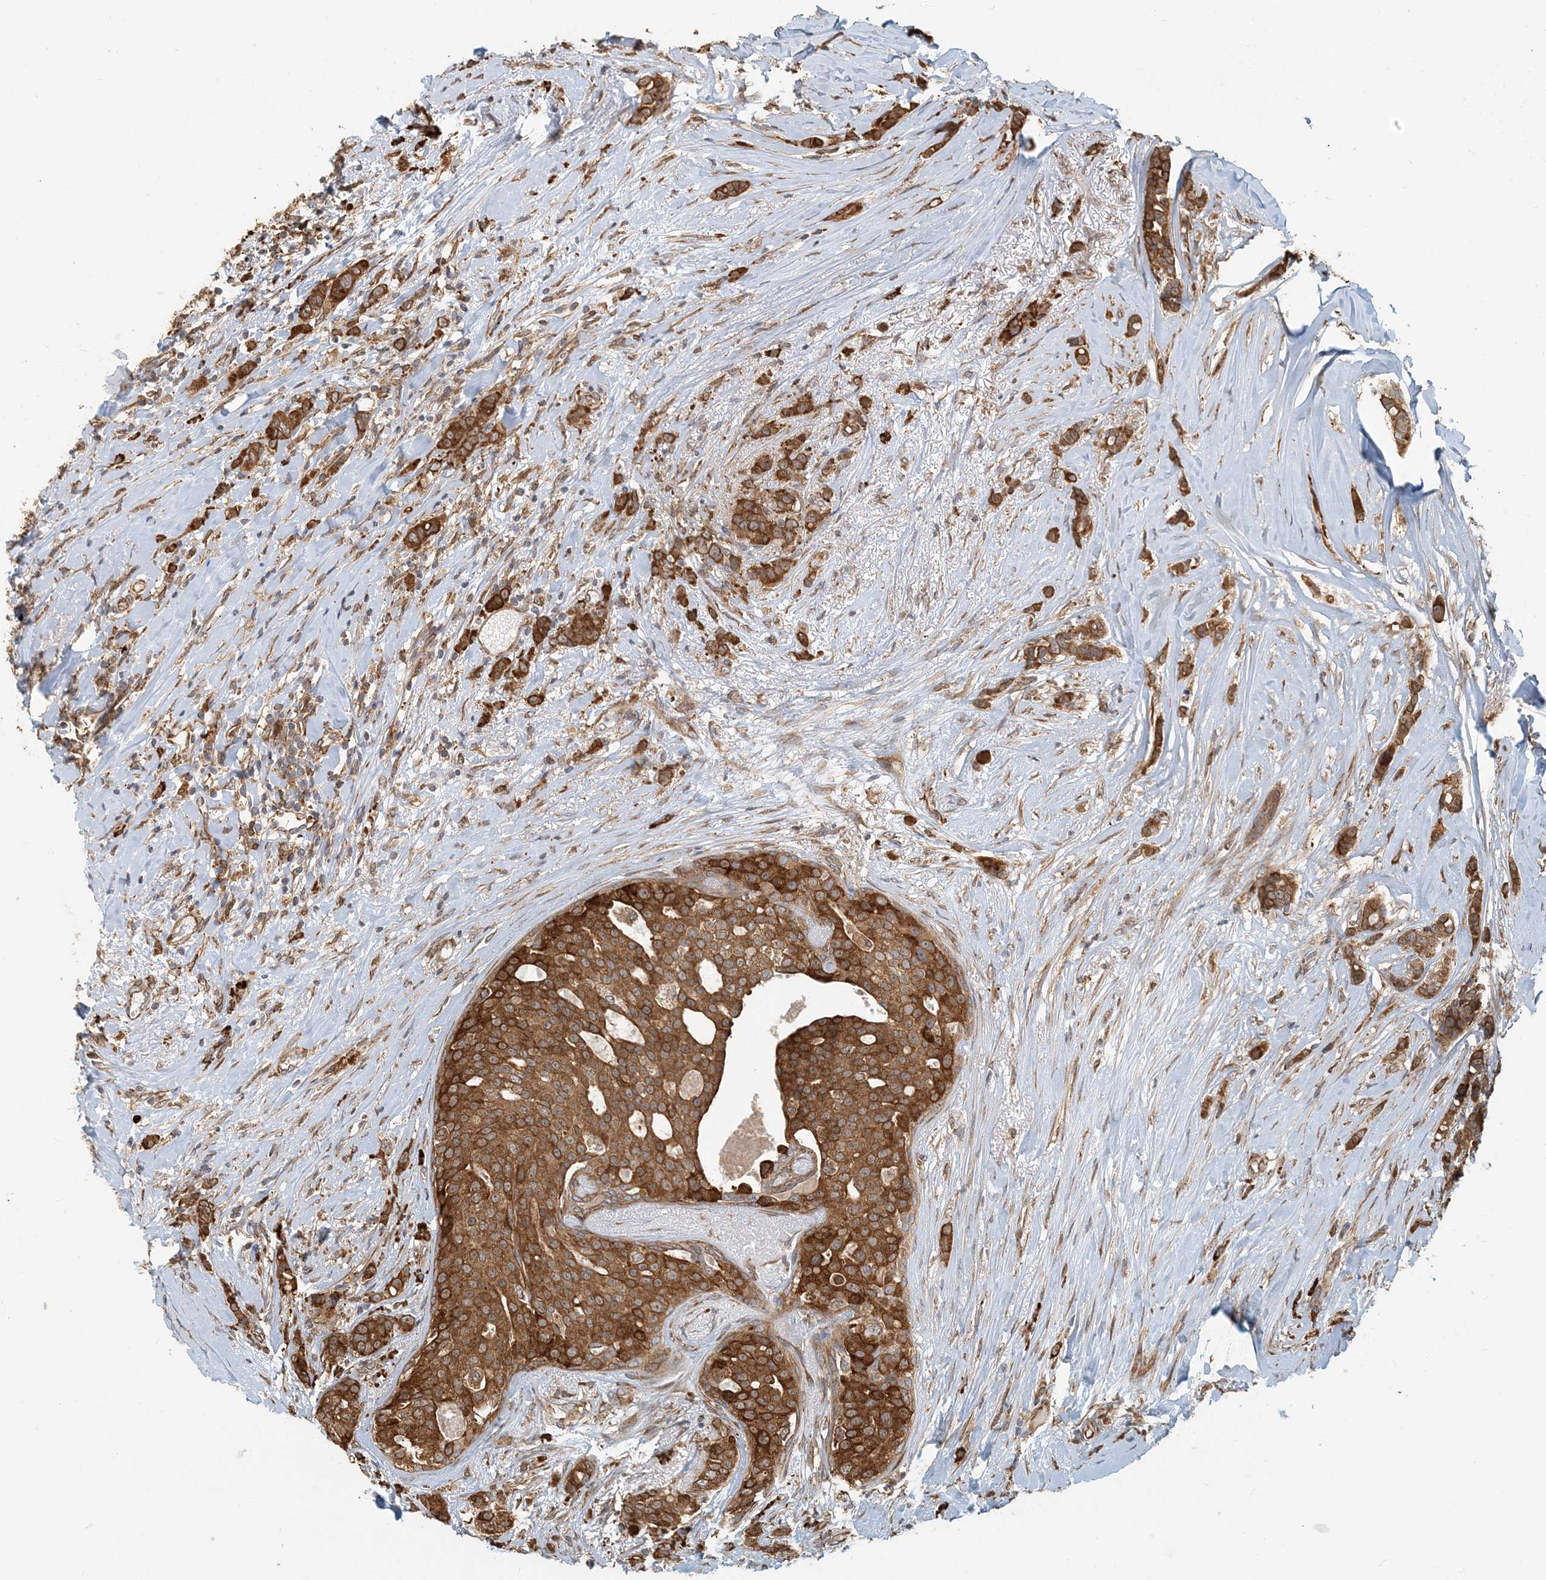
{"staining": {"intensity": "moderate", "quantity": ">75%", "location": "cytoplasmic/membranous"}, "tissue": "breast cancer", "cell_type": "Tumor cells", "image_type": "cancer", "snomed": [{"axis": "morphology", "description": "Lobular carcinoma"}, {"axis": "topography", "description": "Breast"}], "caption": "Immunohistochemical staining of human breast cancer exhibits moderate cytoplasmic/membranous protein expression in approximately >75% of tumor cells.", "gene": "HNMT", "patient": {"sex": "female", "age": 51}}